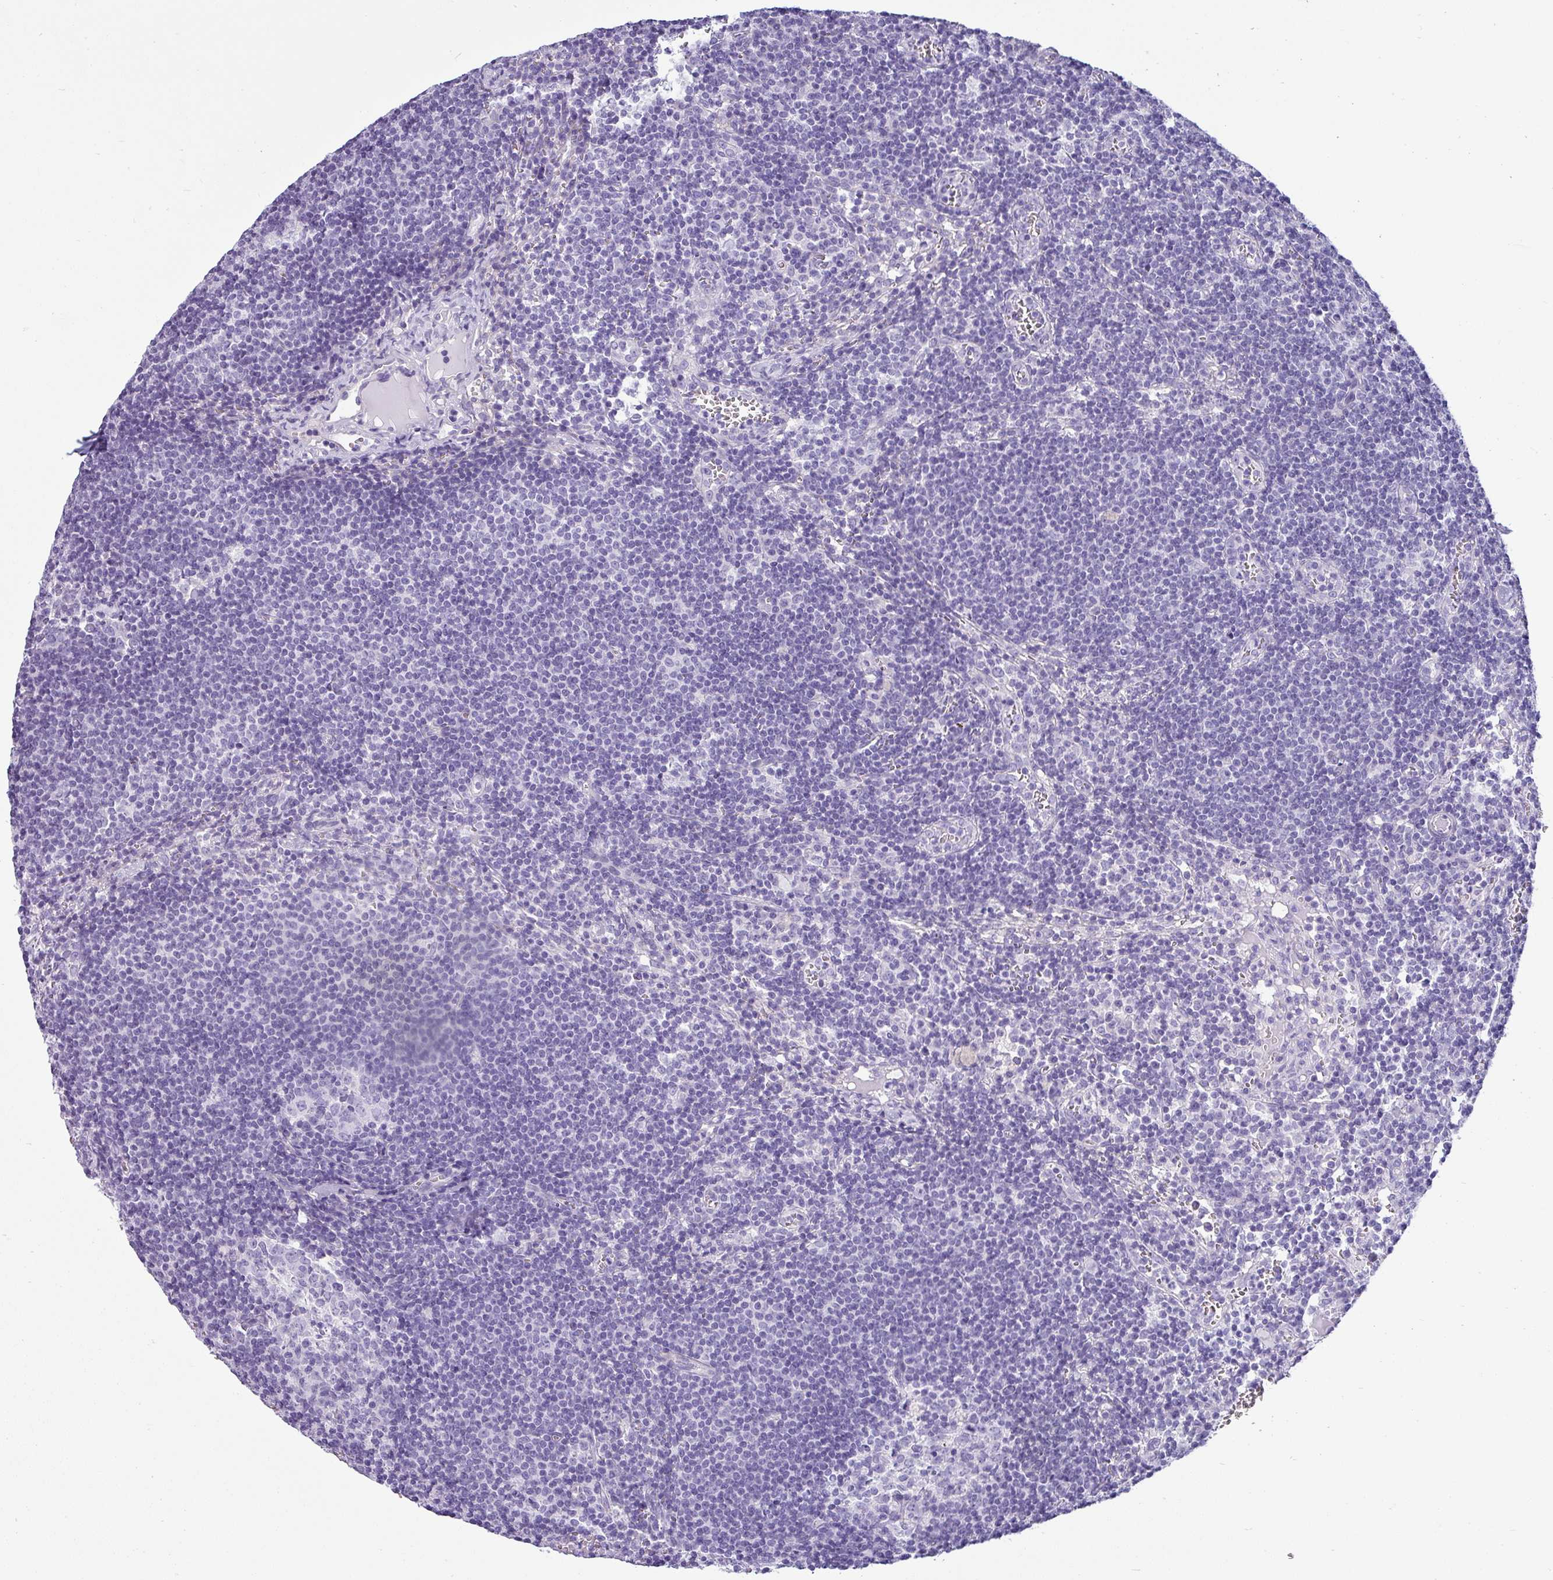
{"staining": {"intensity": "negative", "quantity": "none", "location": "none"}, "tissue": "lymph node", "cell_type": "Germinal center cells", "image_type": "normal", "snomed": [{"axis": "morphology", "description": "Normal tissue, NOS"}, {"axis": "topography", "description": "Lymph node"}], "caption": "IHC histopathology image of normal lymph node: human lymph node stained with DAB (3,3'-diaminobenzidine) reveals no significant protein expression in germinal center cells.", "gene": "VCX2", "patient": {"sex": "female", "age": 27}}